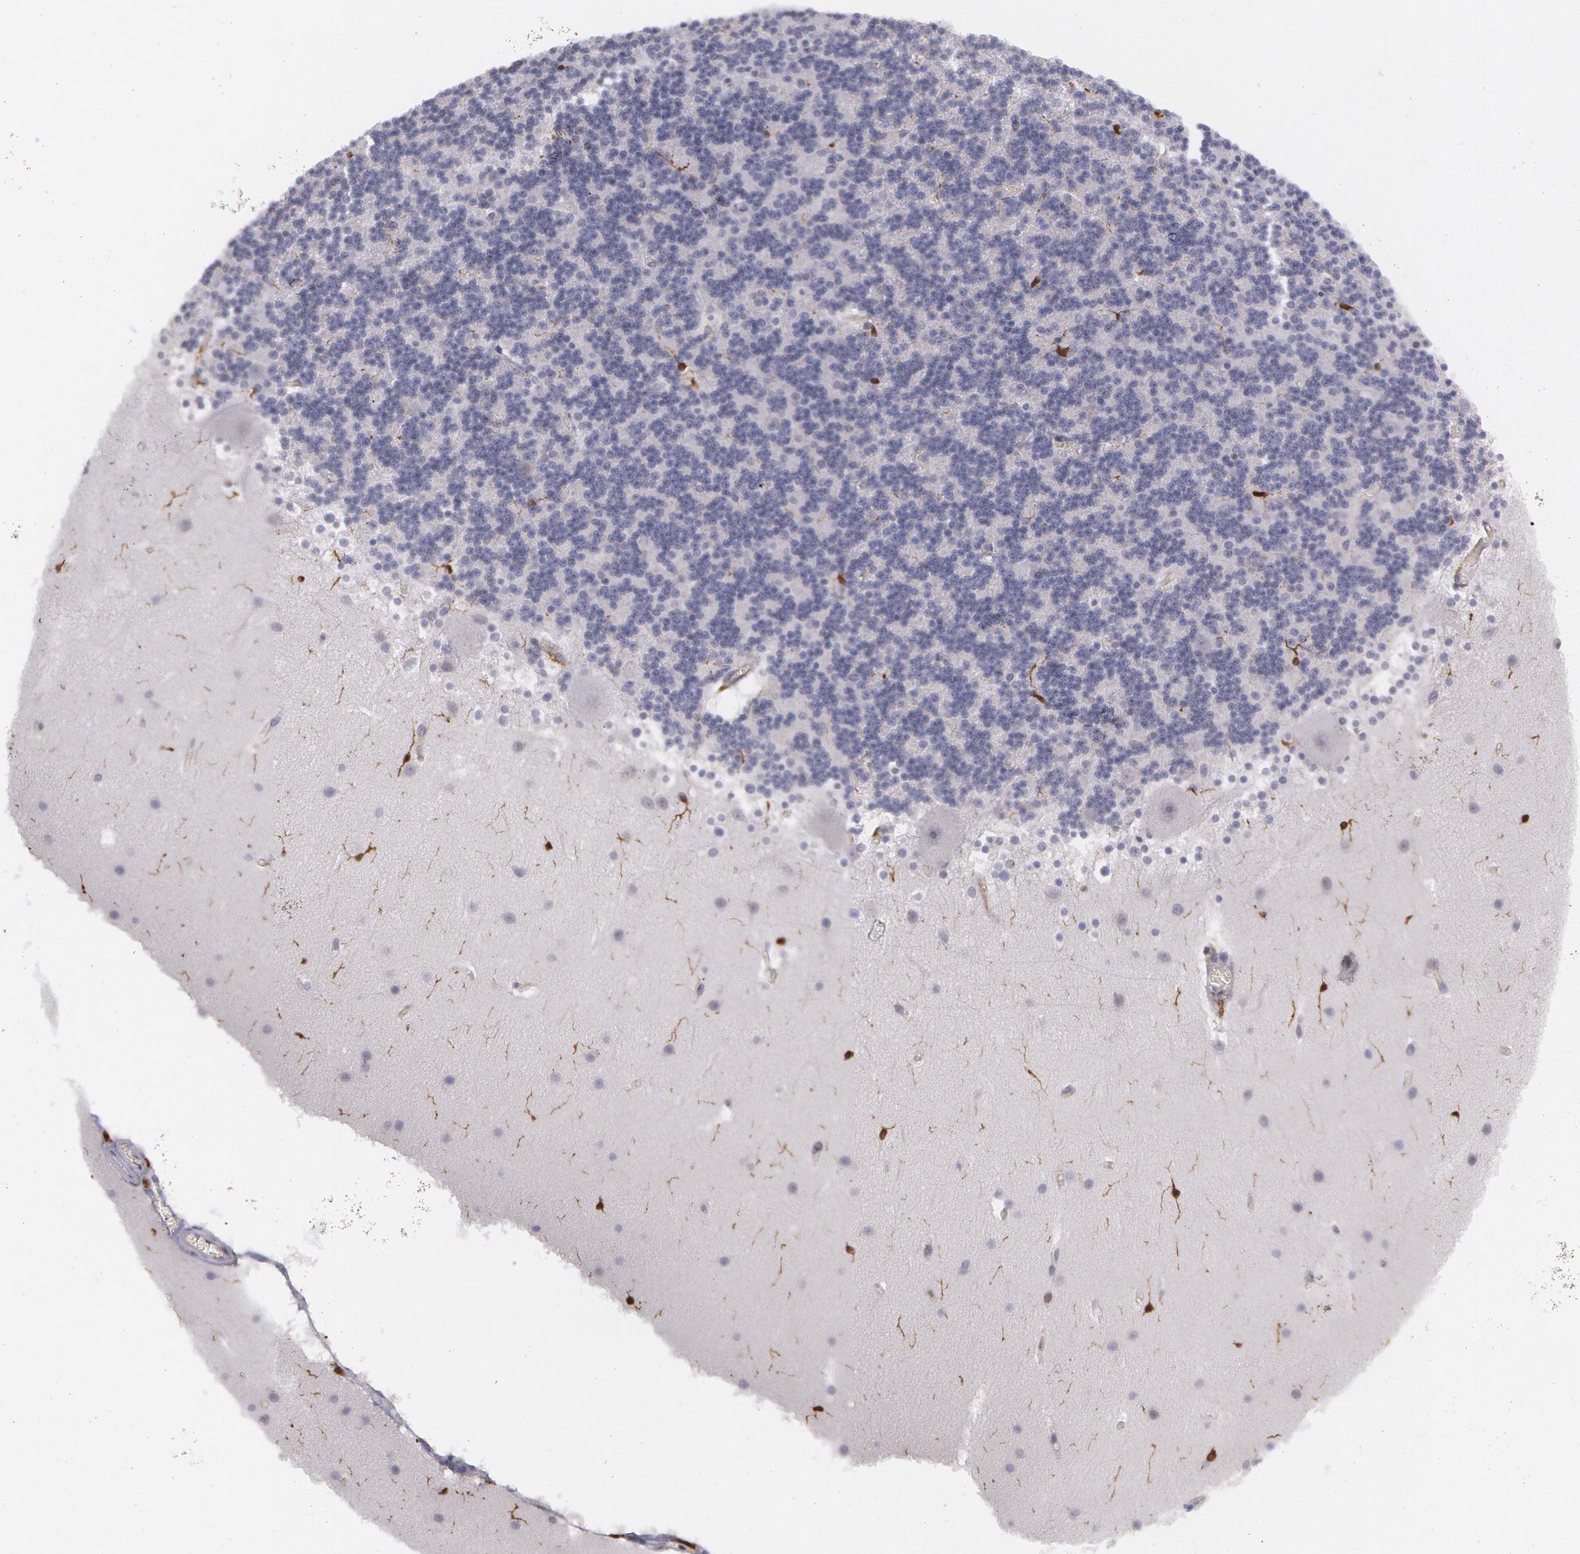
{"staining": {"intensity": "strong", "quantity": "<25%", "location": "cytoplasmic/membranous,nuclear"}, "tissue": "cerebellum", "cell_type": "Cells in granular layer", "image_type": "normal", "snomed": [{"axis": "morphology", "description": "Normal tissue, NOS"}, {"axis": "topography", "description": "Cerebellum"}], "caption": "Strong cytoplasmic/membranous,nuclear expression is appreciated in approximately <25% of cells in granular layer in normal cerebellum. (IHC, brightfield microscopy, high magnification).", "gene": "SYK", "patient": {"sex": "male", "age": 45}}